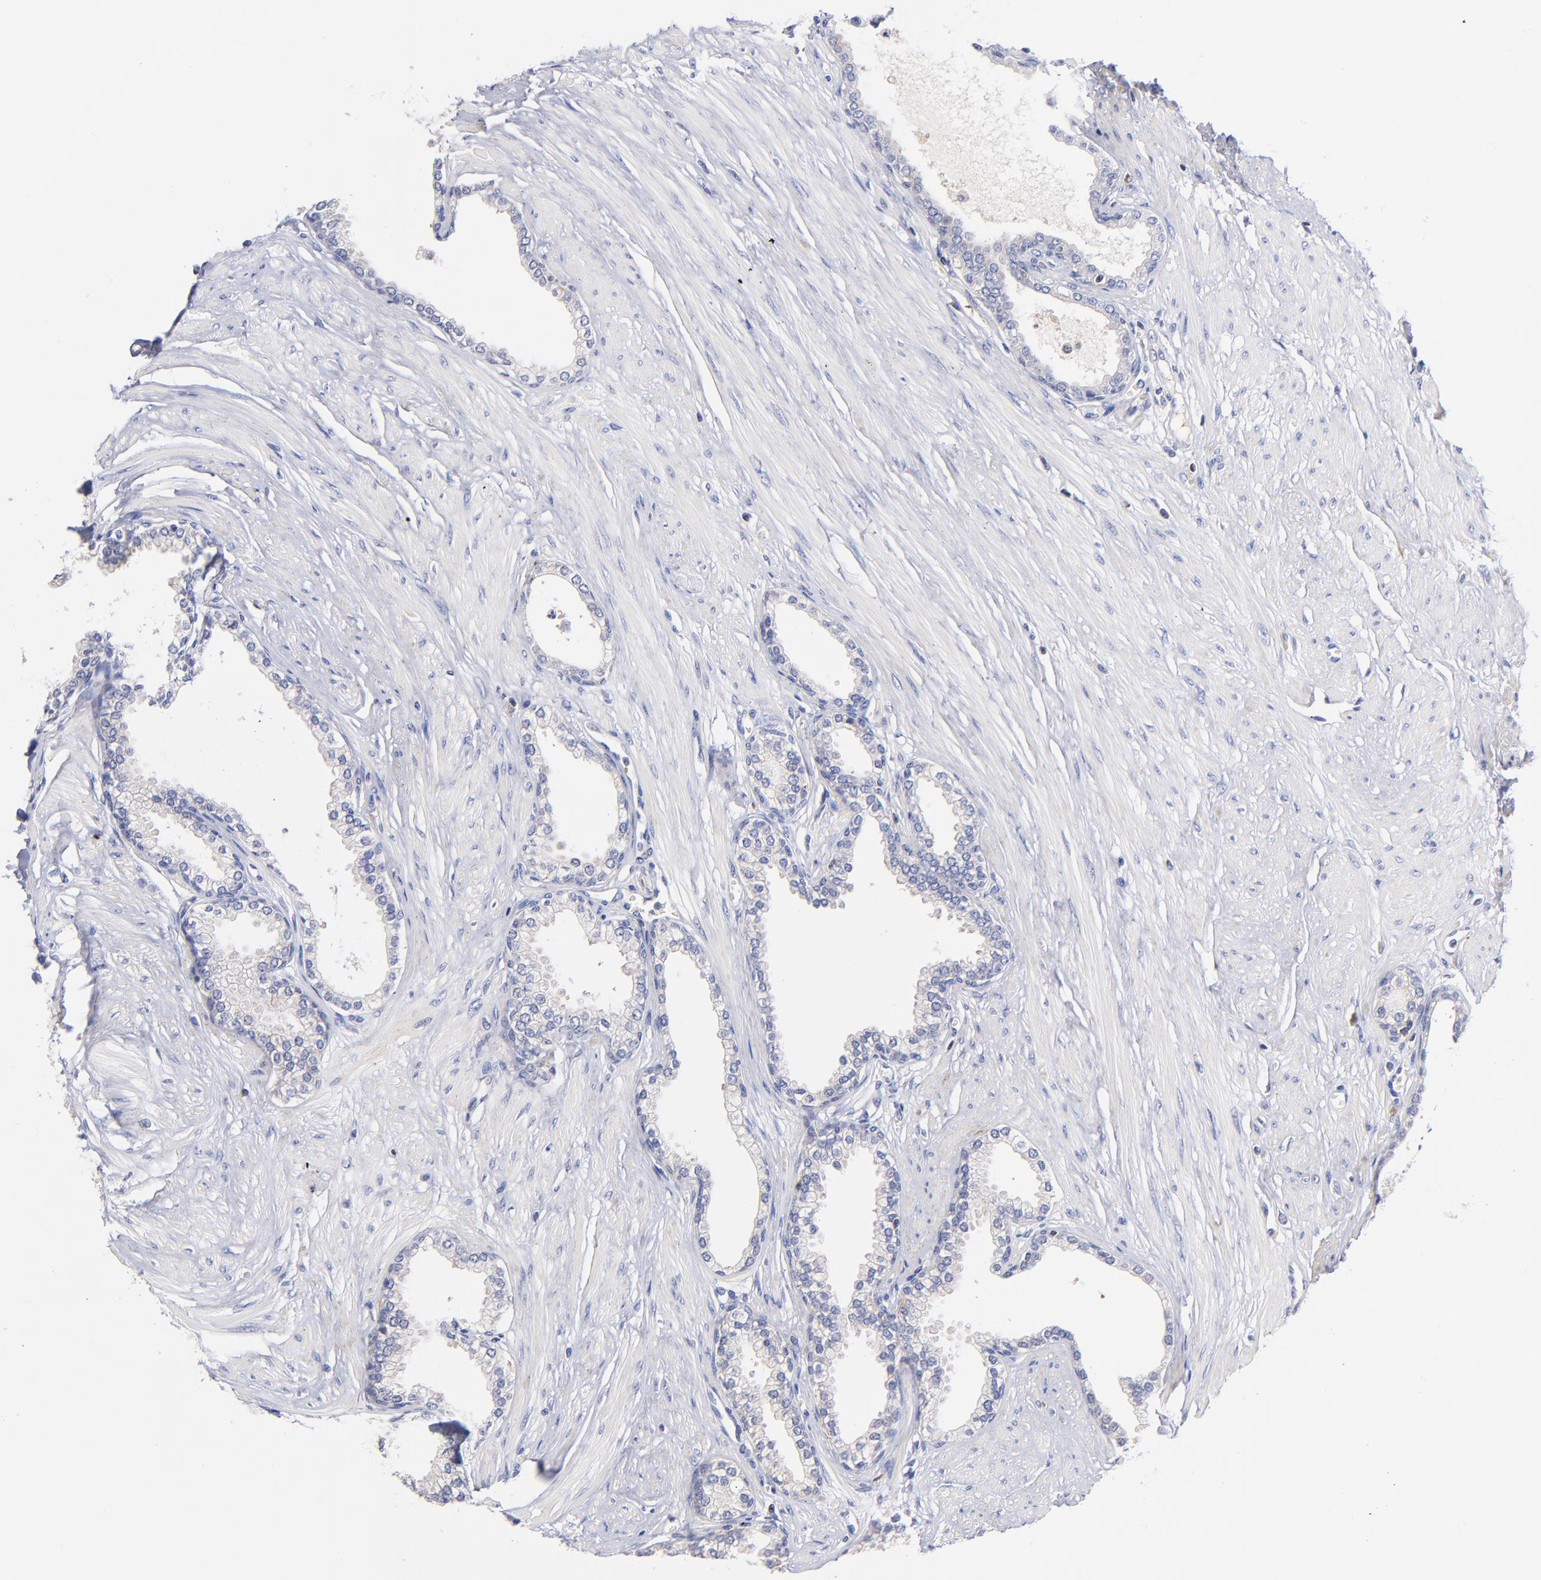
{"staining": {"intensity": "negative", "quantity": "none", "location": "none"}, "tissue": "prostate", "cell_type": "Glandular cells", "image_type": "normal", "snomed": [{"axis": "morphology", "description": "Normal tissue, NOS"}, {"axis": "topography", "description": "Prostate"}], "caption": "The immunohistochemistry (IHC) image has no significant expression in glandular cells of prostate.", "gene": "KREMEN2", "patient": {"sex": "male", "age": 64}}